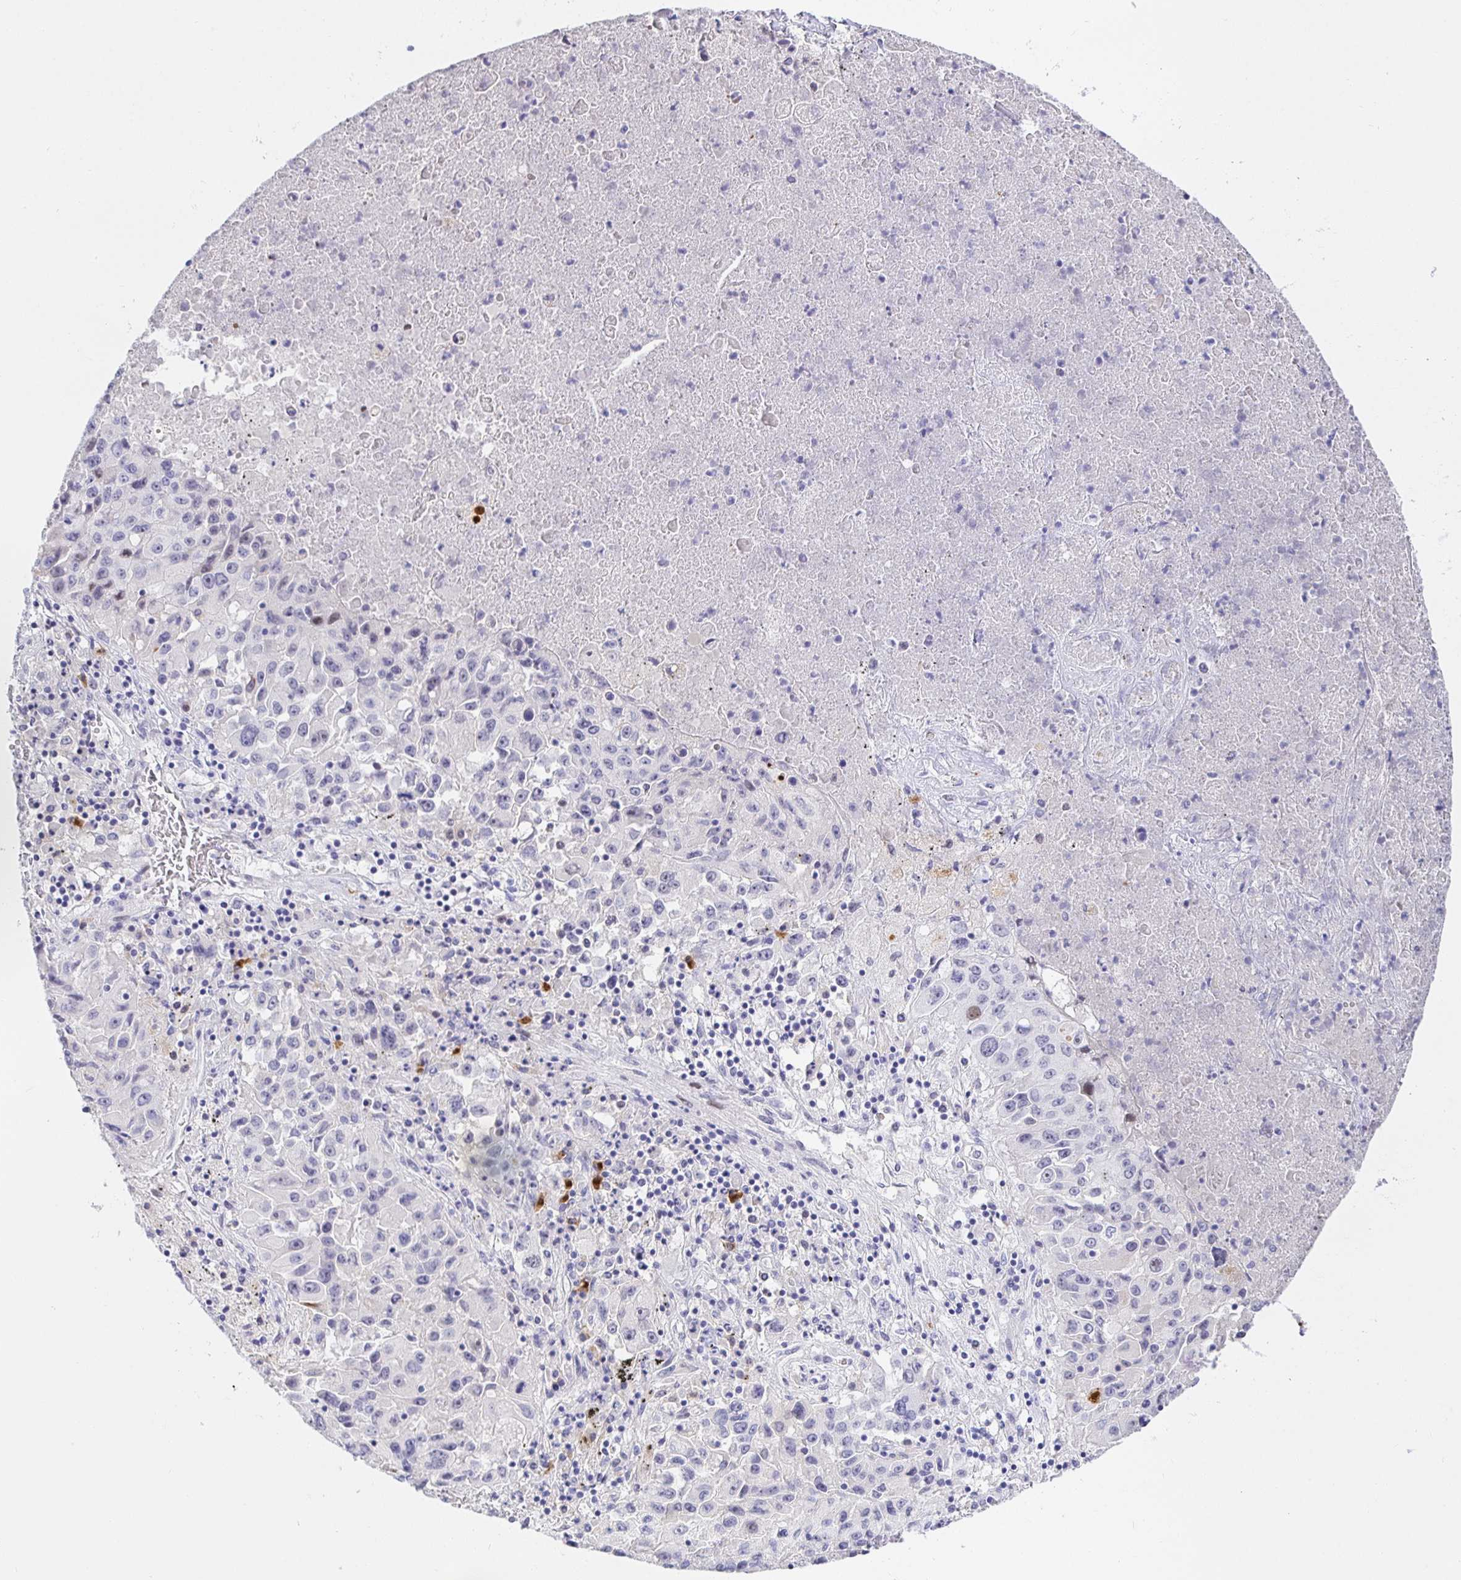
{"staining": {"intensity": "negative", "quantity": "none", "location": "none"}, "tissue": "lung cancer", "cell_type": "Tumor cells", "image_type": "cancer", "snomed": [{"axis": "morphology", "description": "Squamous cell carcinoma, NOS"}, {"axis": "topography", "description": "Lung"}], "caption": "Immunohistochemical staining of squamous cell carcinoma (lung) shows no significant positivity in tumor cells. The staining is performed using DAB (3,3'-diaminobenzidine) brown chromogen with nuclei counter-stained in using hematoxylin.", "gene": "KBTBD13", "patient": {"sex": "male", "age": 63}}